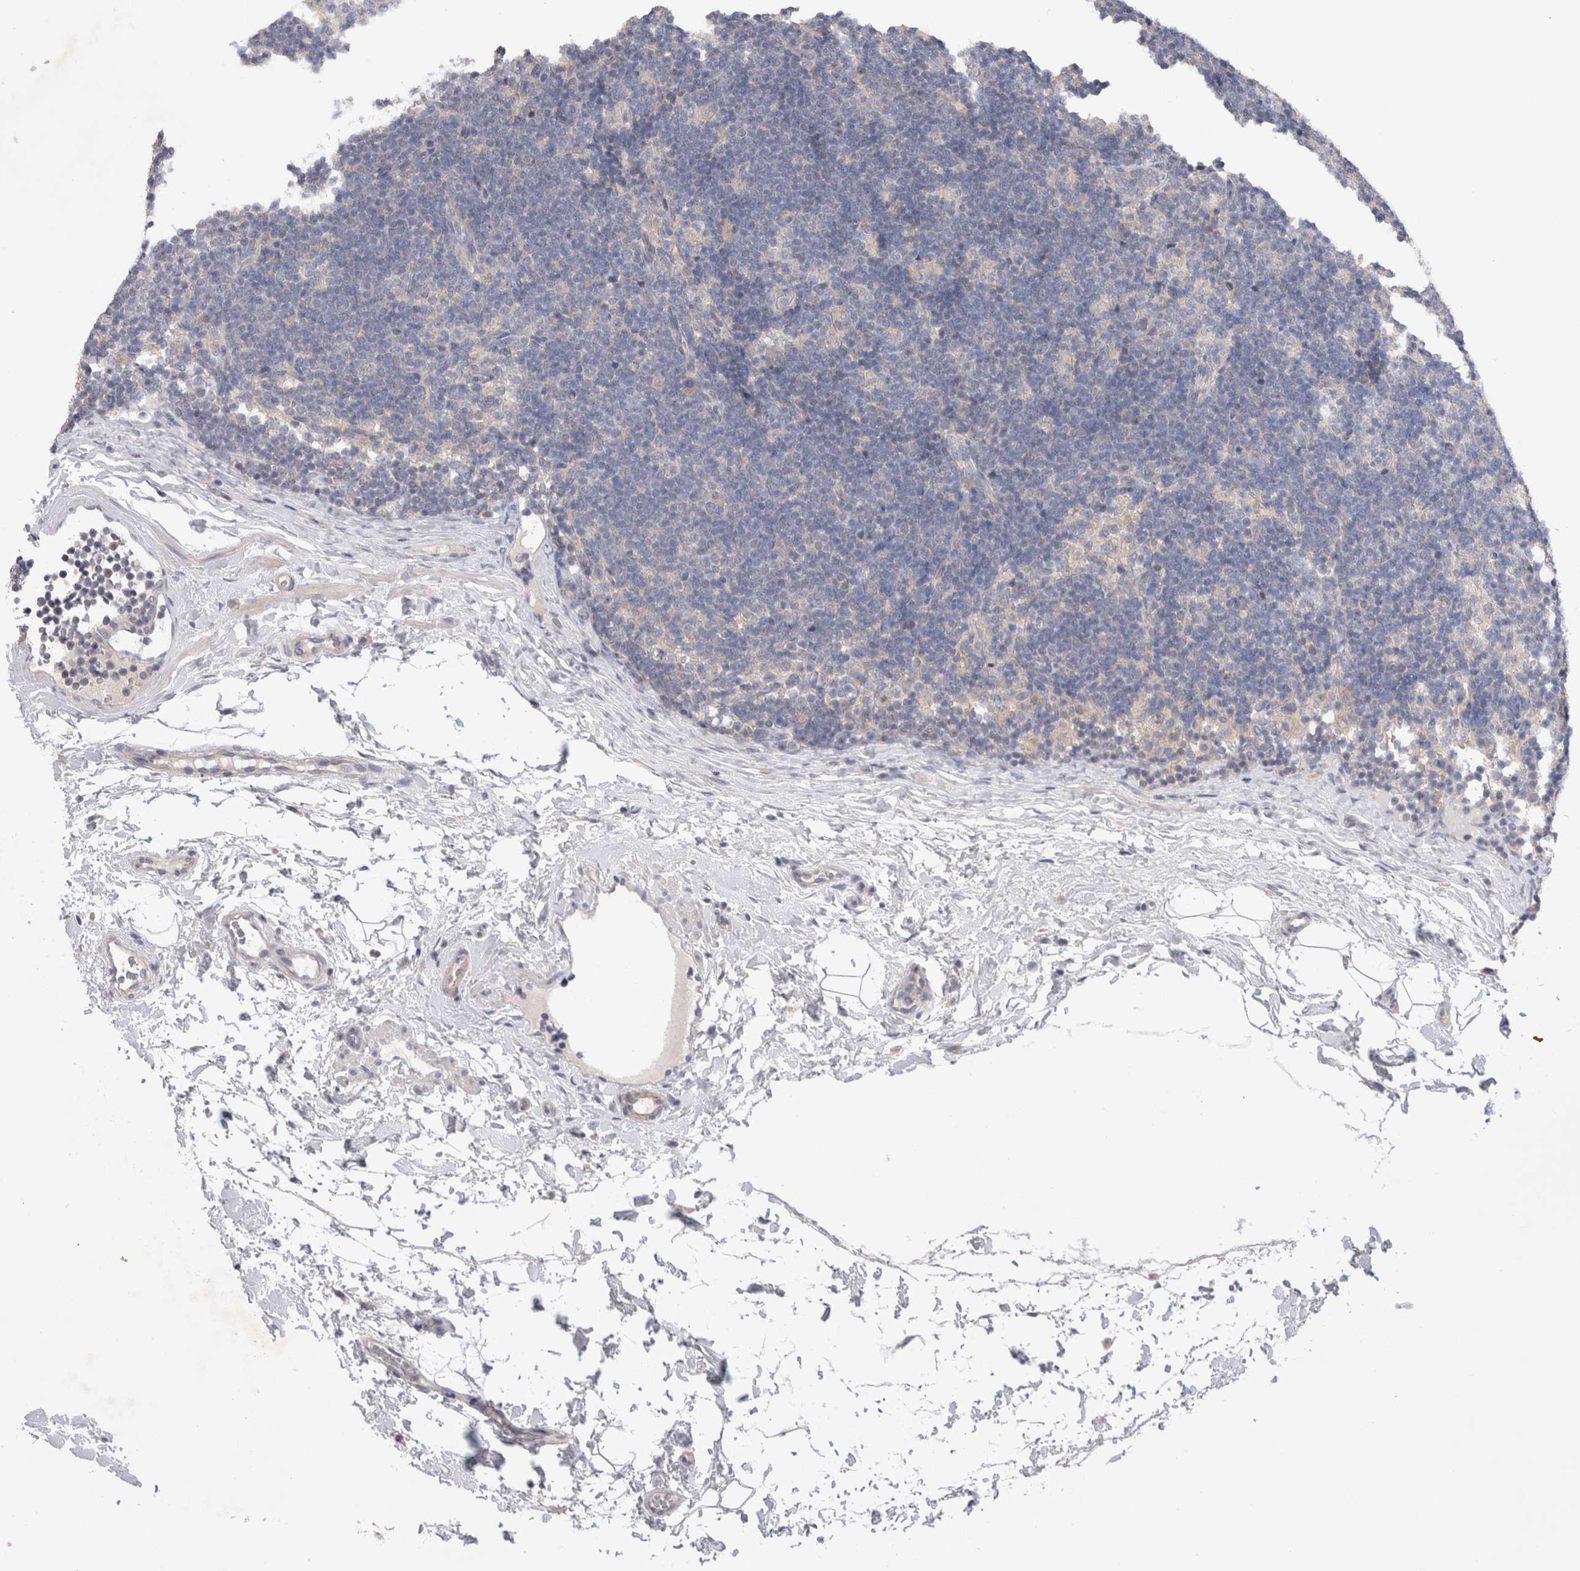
{"staining": {"intensity": "negative", "quantity": "none", "location": "none"}, "tissue": "lymph node", "cell_type": "Germinal center cells", "image_type": "normal", "snomed": [{"axis": "morphology", "description": "Normal tissue, NOS"}, {"axis": "topography", "description": "Lymph node"}], "caption": "Germinal center cells show no significant protein positivity in benign lymph node. (DAB IHC, high magnification).", "gene": "IFT74", "patient": {"sex": "female", "age": 22}}